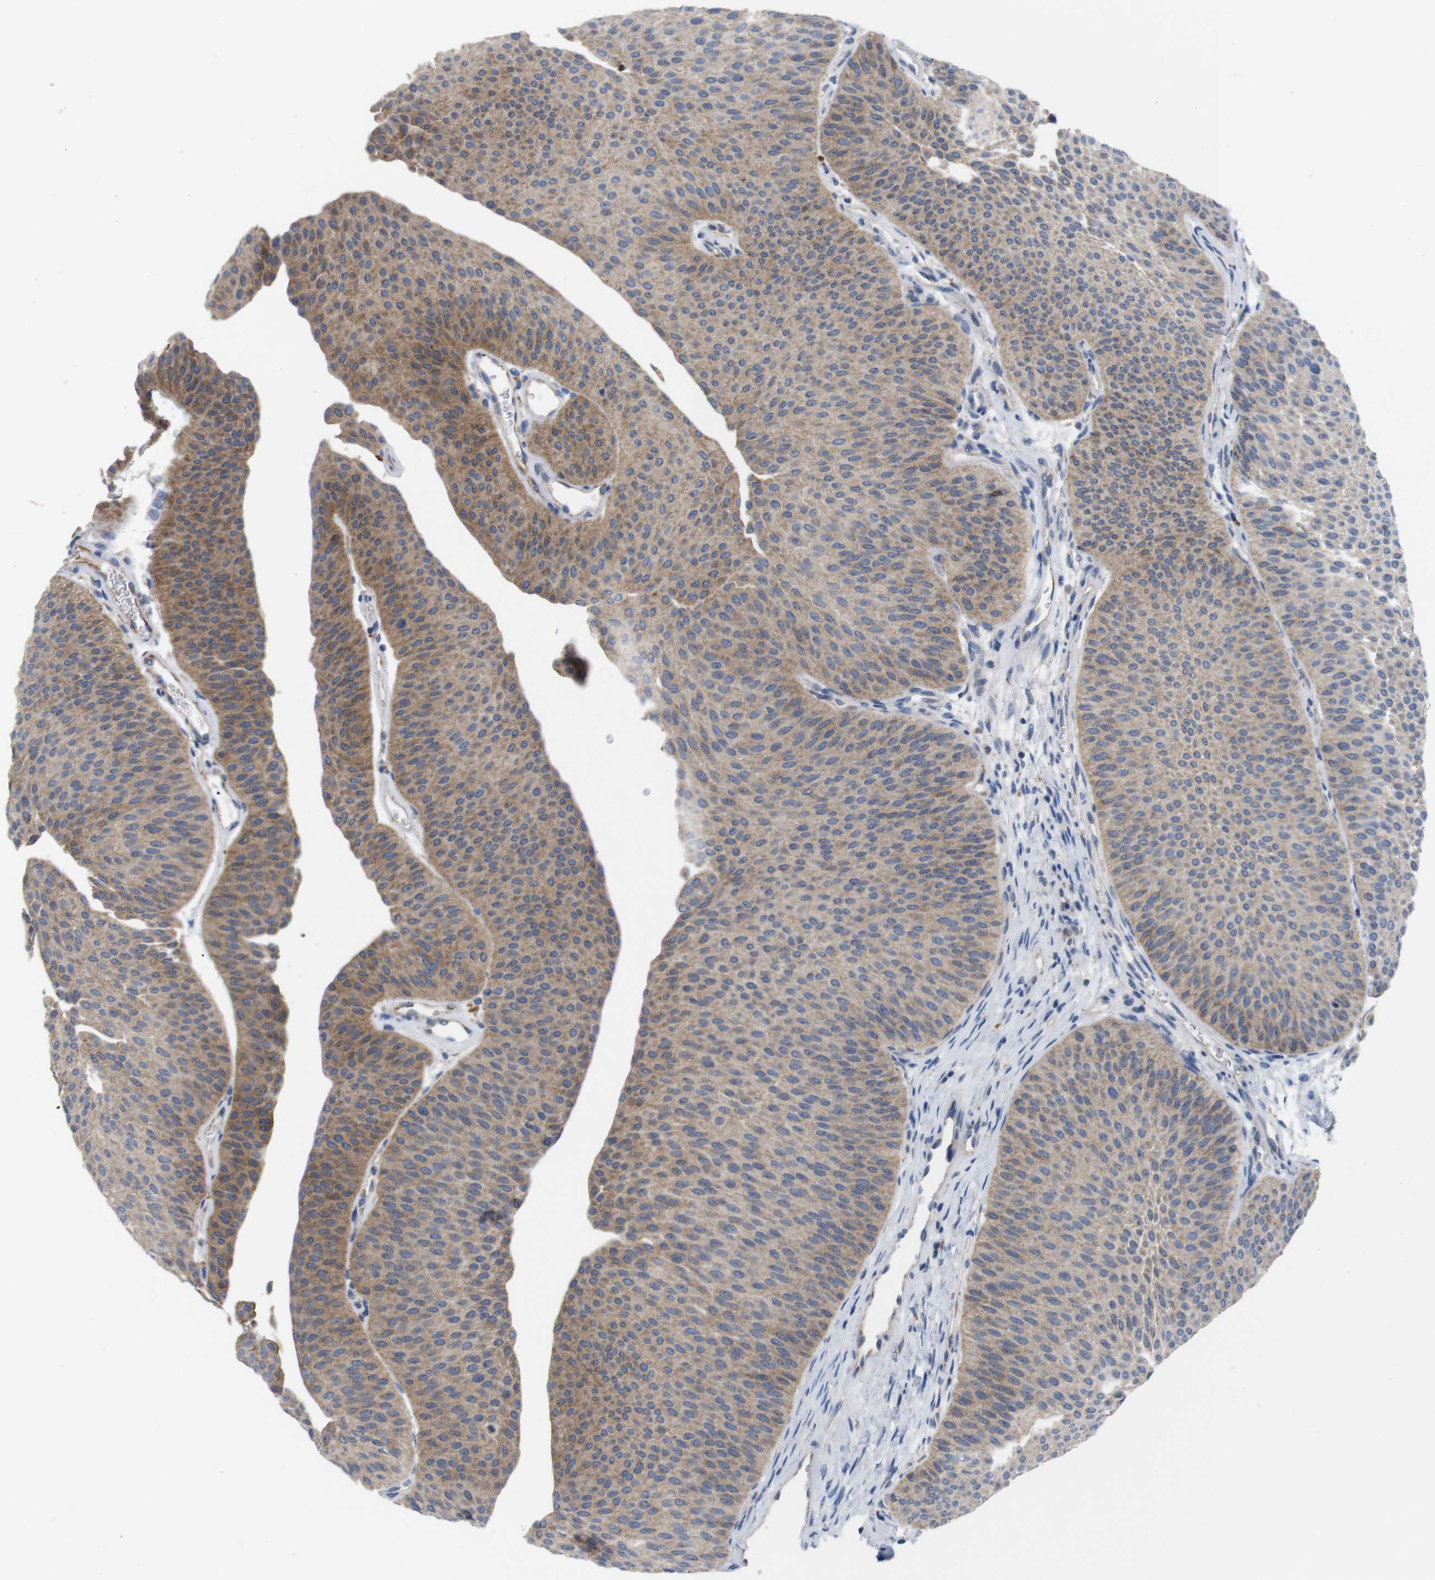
{"staining": {"intensity": "moderate", "quantity": ">75%", "location": "cytoplasmic/membranous"}, "tissue": "urothelial cancer", "cell_type": "Tumor cells", "image_type": "cancer", "snomed": [{"axis": "morphology", "description": "Urothelial carcinoma, Low grade"}, {"axis": "topography", "description": "Urinary bladder"}], "caption": "Immunohistochemistry of human urothelial cancer exhibits medium levels of moderate cytoplasmic/membranous expression in approximately >75% of tumor cells.", "gene": "F2RL1", "patient": {"sex": "female", "age": 60}}